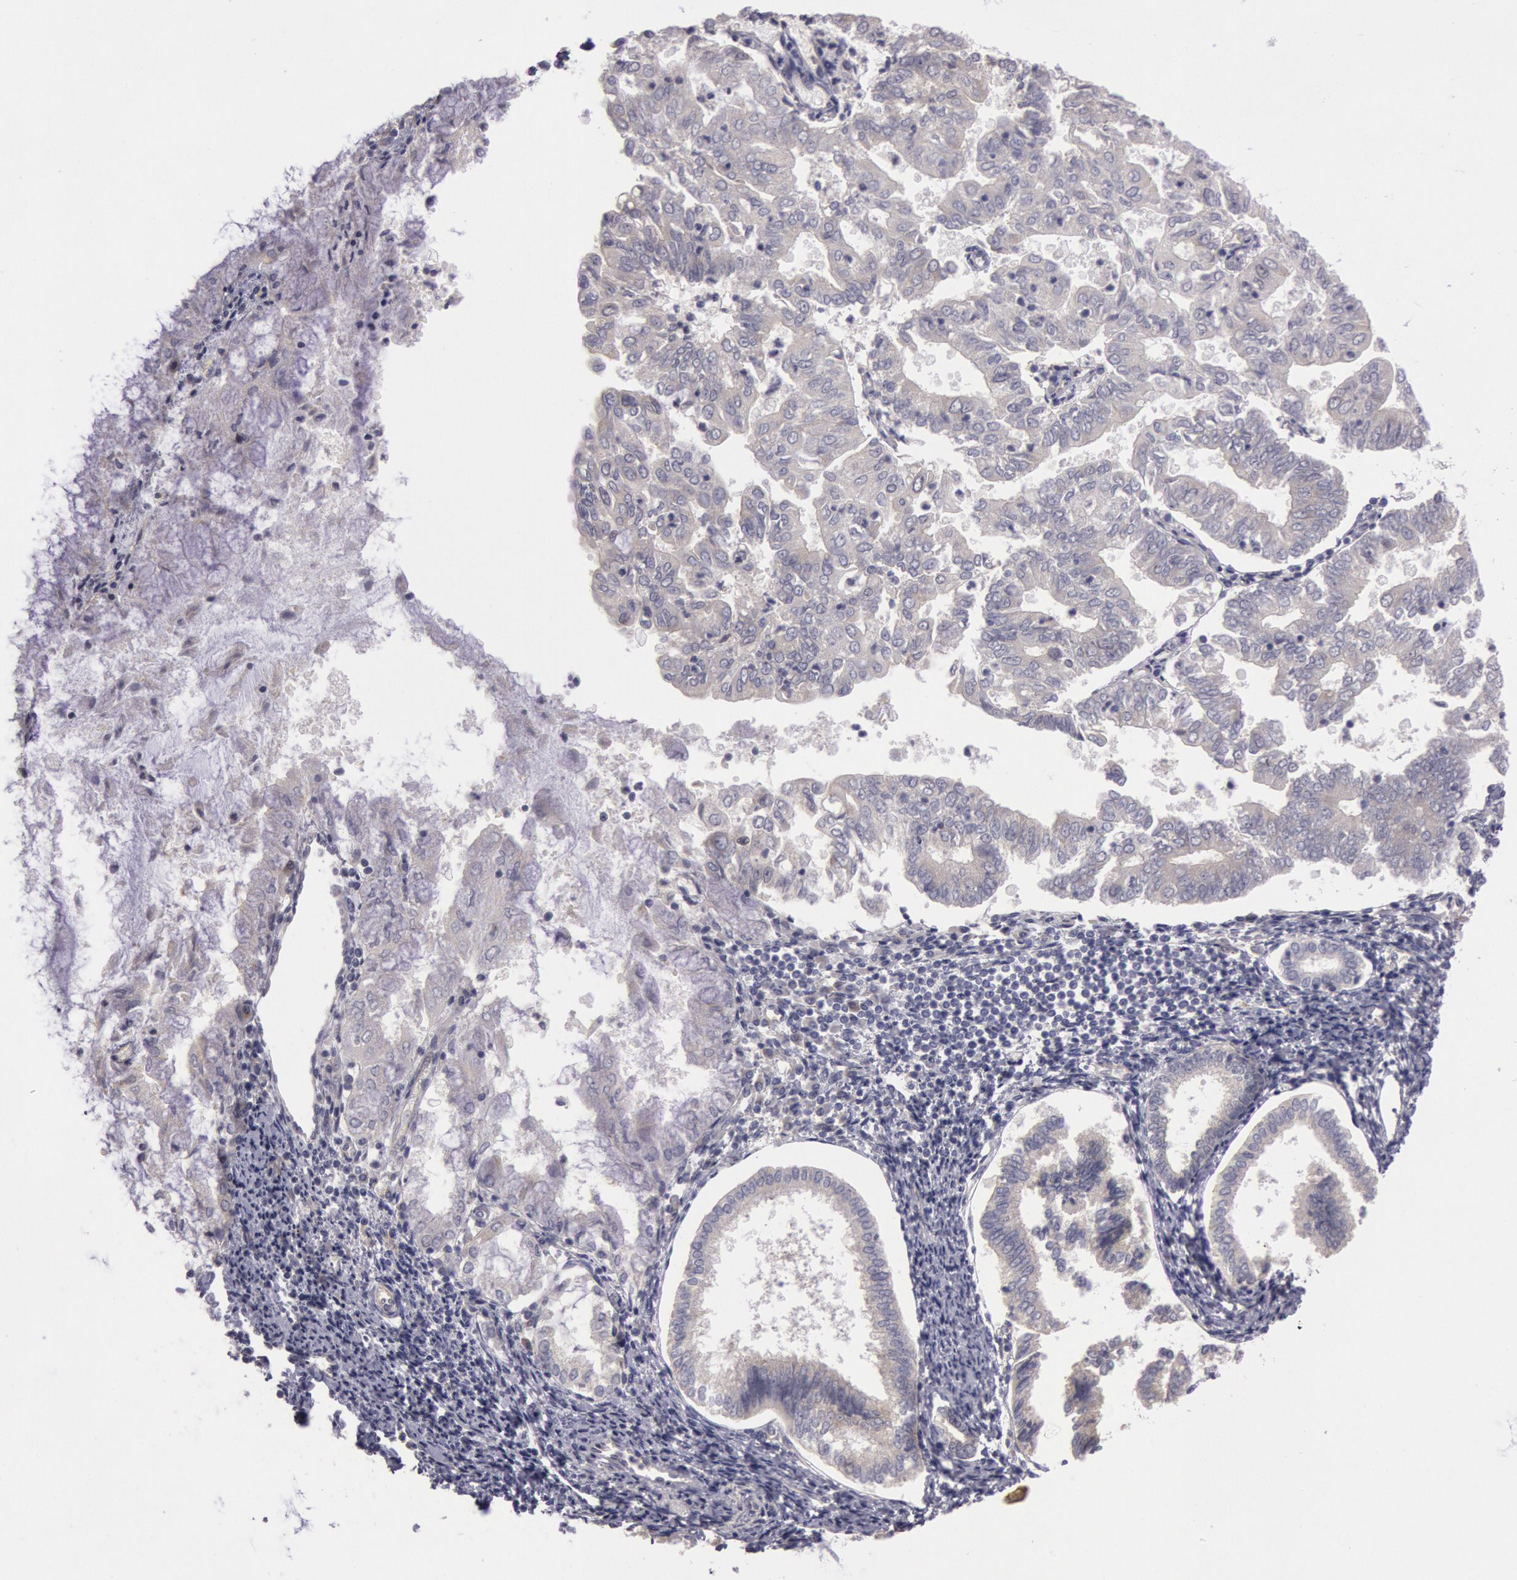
{"staining": {"intensity": "negative", "quantity": "none", "location": "none"}, "tissue": "endometrial cancer", "cell_type": "Tumor cells", "image_type": "cancer", "snomed": [{"axis": "morphology", "description": "Adenocarcinoma, NOS"}, {"axis": "topography", "description": "Endometrium"}], "caption": "Endometrial cancer stained for a protein using immunohistochemistry (IHC) displays no staining tumor cells.", "gene": "AMOTL1", "patient": {"sex": "female", "age": 79}}